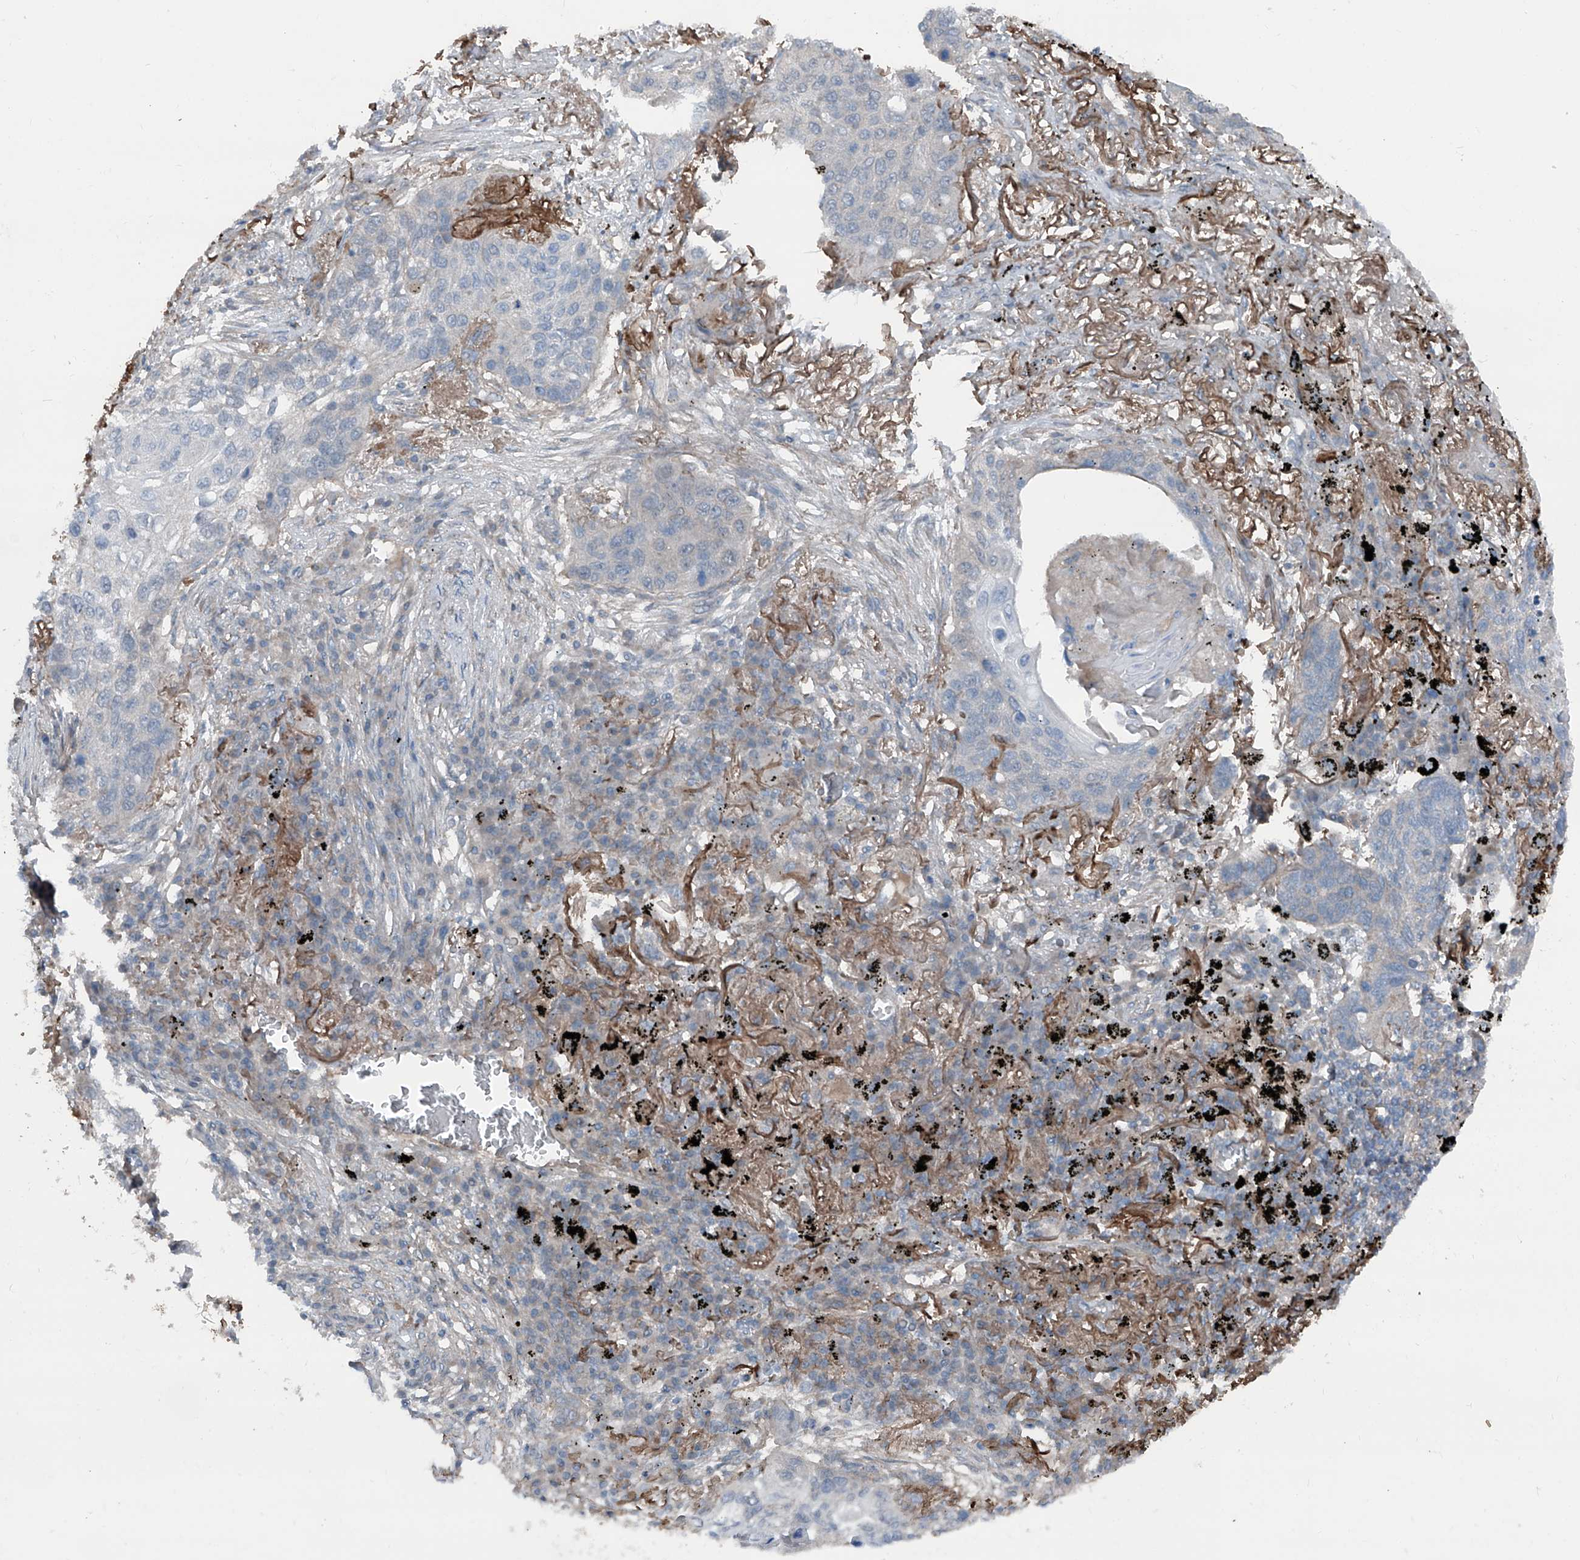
{"staining": {"intensity": "negative", "quantity": "none", "location": "none"}, "tissue": "lung cancer", "cell_type": "Tumor cells", "image_type": "cancer", "snomed": [{"axis": "morphology", "description": "Squamous cell carcinoma, NOS"}, {"axis": "topography", "description": "Lung"}], "caption": "Immunohistochemistry (IHC) micrograph of human lung squamous cell carcinoma stained for a protein (brown), which reveals no staining in tumor cells.", "gene": "HSPB11", "patient": {"sex": "female", "age": 63}}